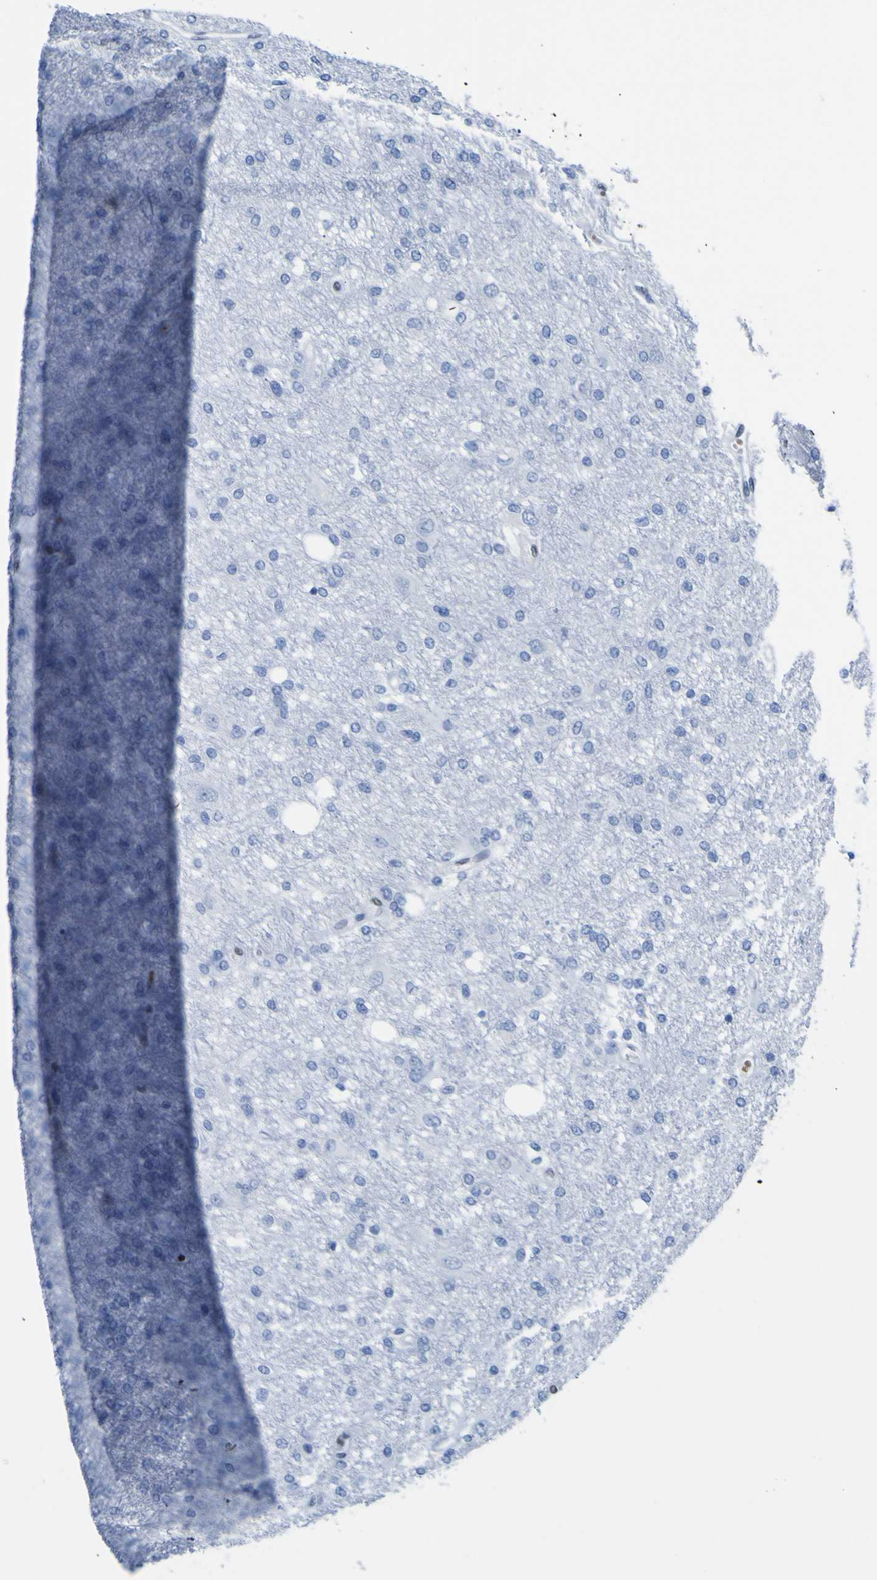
{"staining": {"intensity": "moderate", "quantity": "<25%", "location": "nuclear"}, "tissue": "glioma", "cell_type": "Tumor cells", "image_type": "cancer", "snomed": [{"axis": "morphology", "description": "Glioma, malignant, High grade"}, {"axis": "topography", "description": "Brain"}], "caption": "A high-resolution micrograph shows immunohistochemistry (IHC) staining of glioma, which demonstrates moderate nuclear staining in approximately <25% of tumor cells.", "gene": "DACH1", "patient": {"sex": "female", "age": 59}}